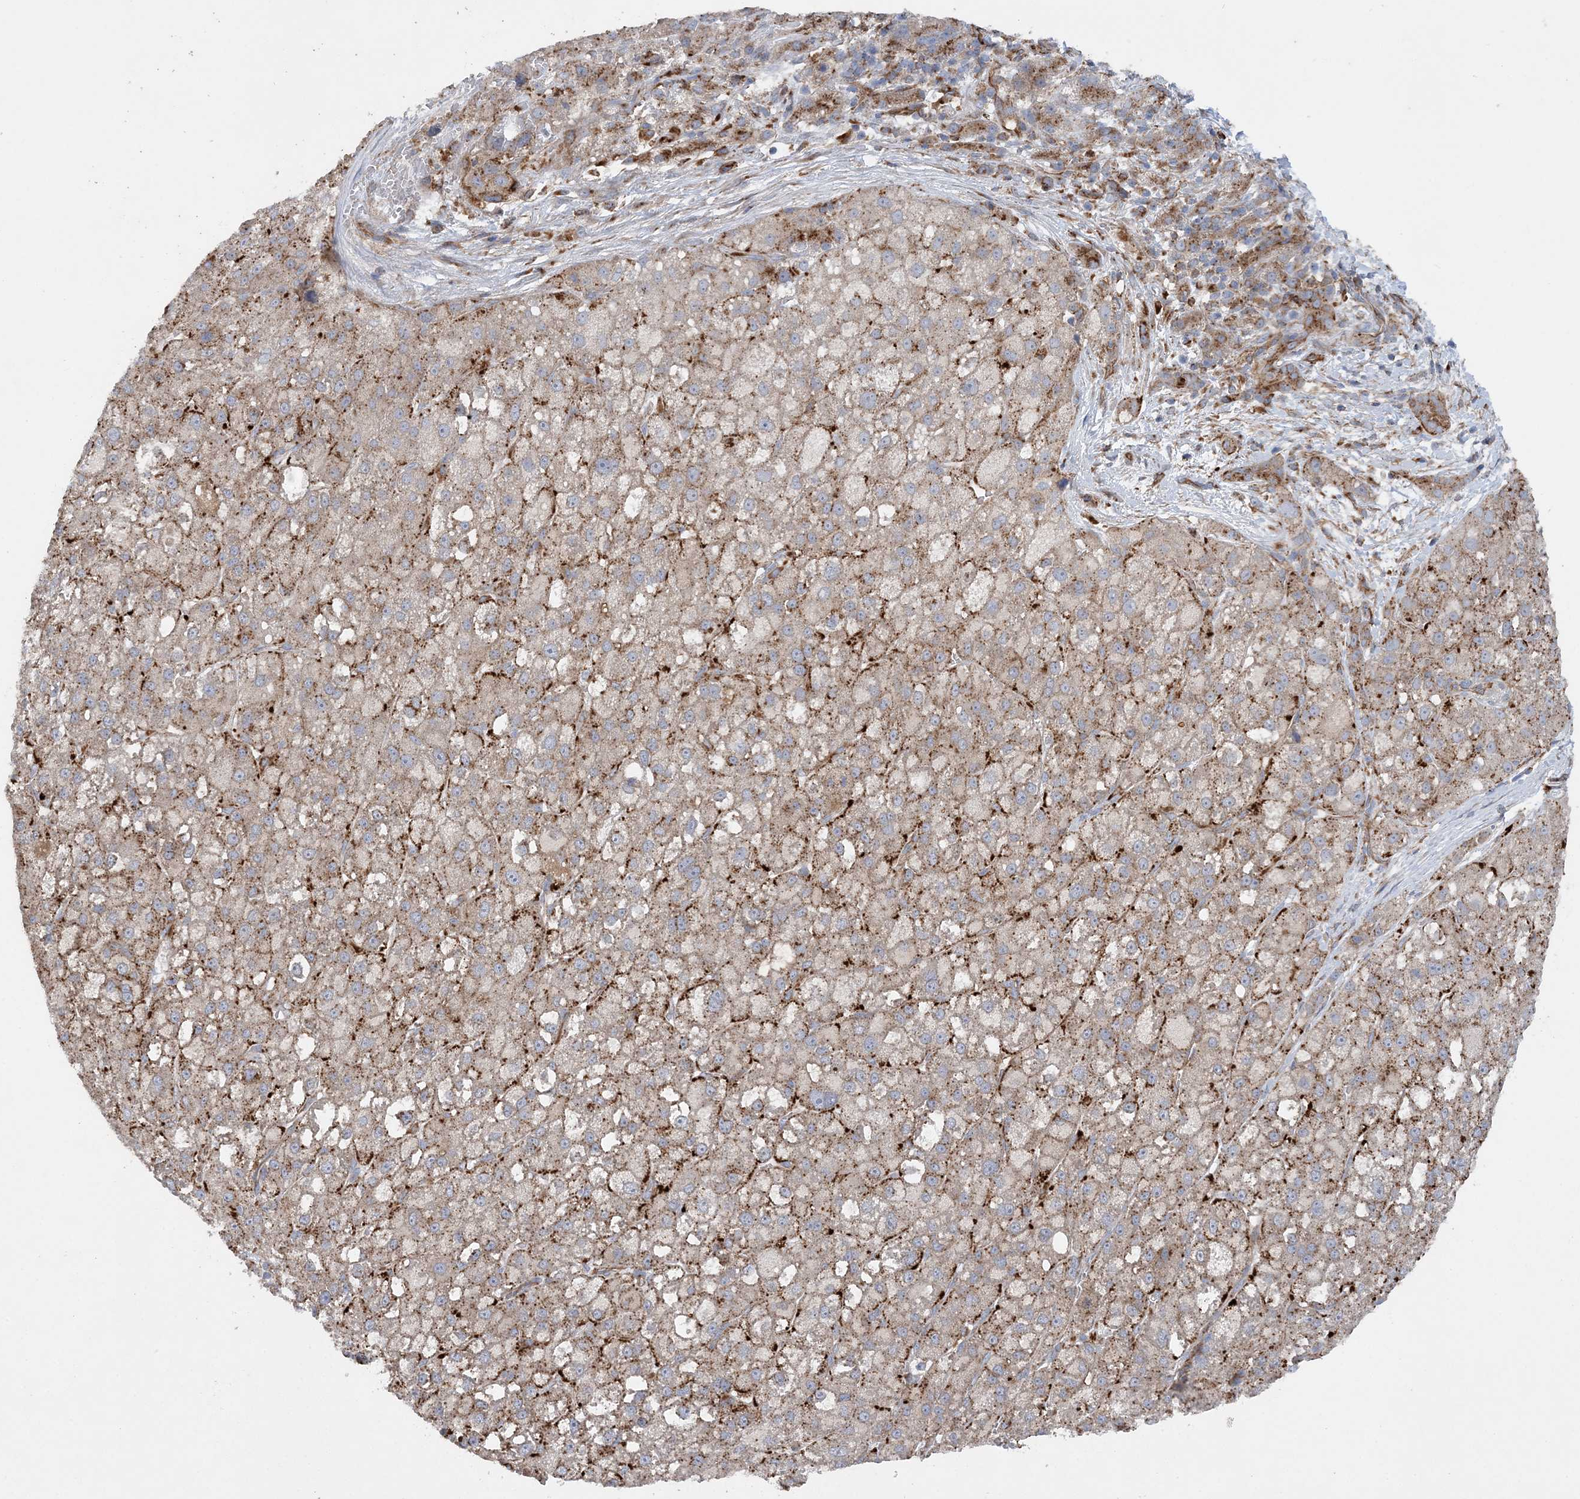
{"staining": {"intensity": "moderate", "quantity": ">75%", "location": "cytoplasmic/membranous"}, "tissue": "liver cancer", "cell_type": "Tumor cells", "image_type": "cancer", "snomed": [{"axis": "morphology", "description": "Carcinoma, Hepatocellular, NOS"}, {"axis": "topography", "description": "Liver"}], "caption": "Tumor cells reveal moderate cytoplasmic/membranous staining in about >75% of cells in hepatocellular carcinoma (liver).", "gene": "PTTG1IP", "patient": {"sex": "male", "age": 57}}